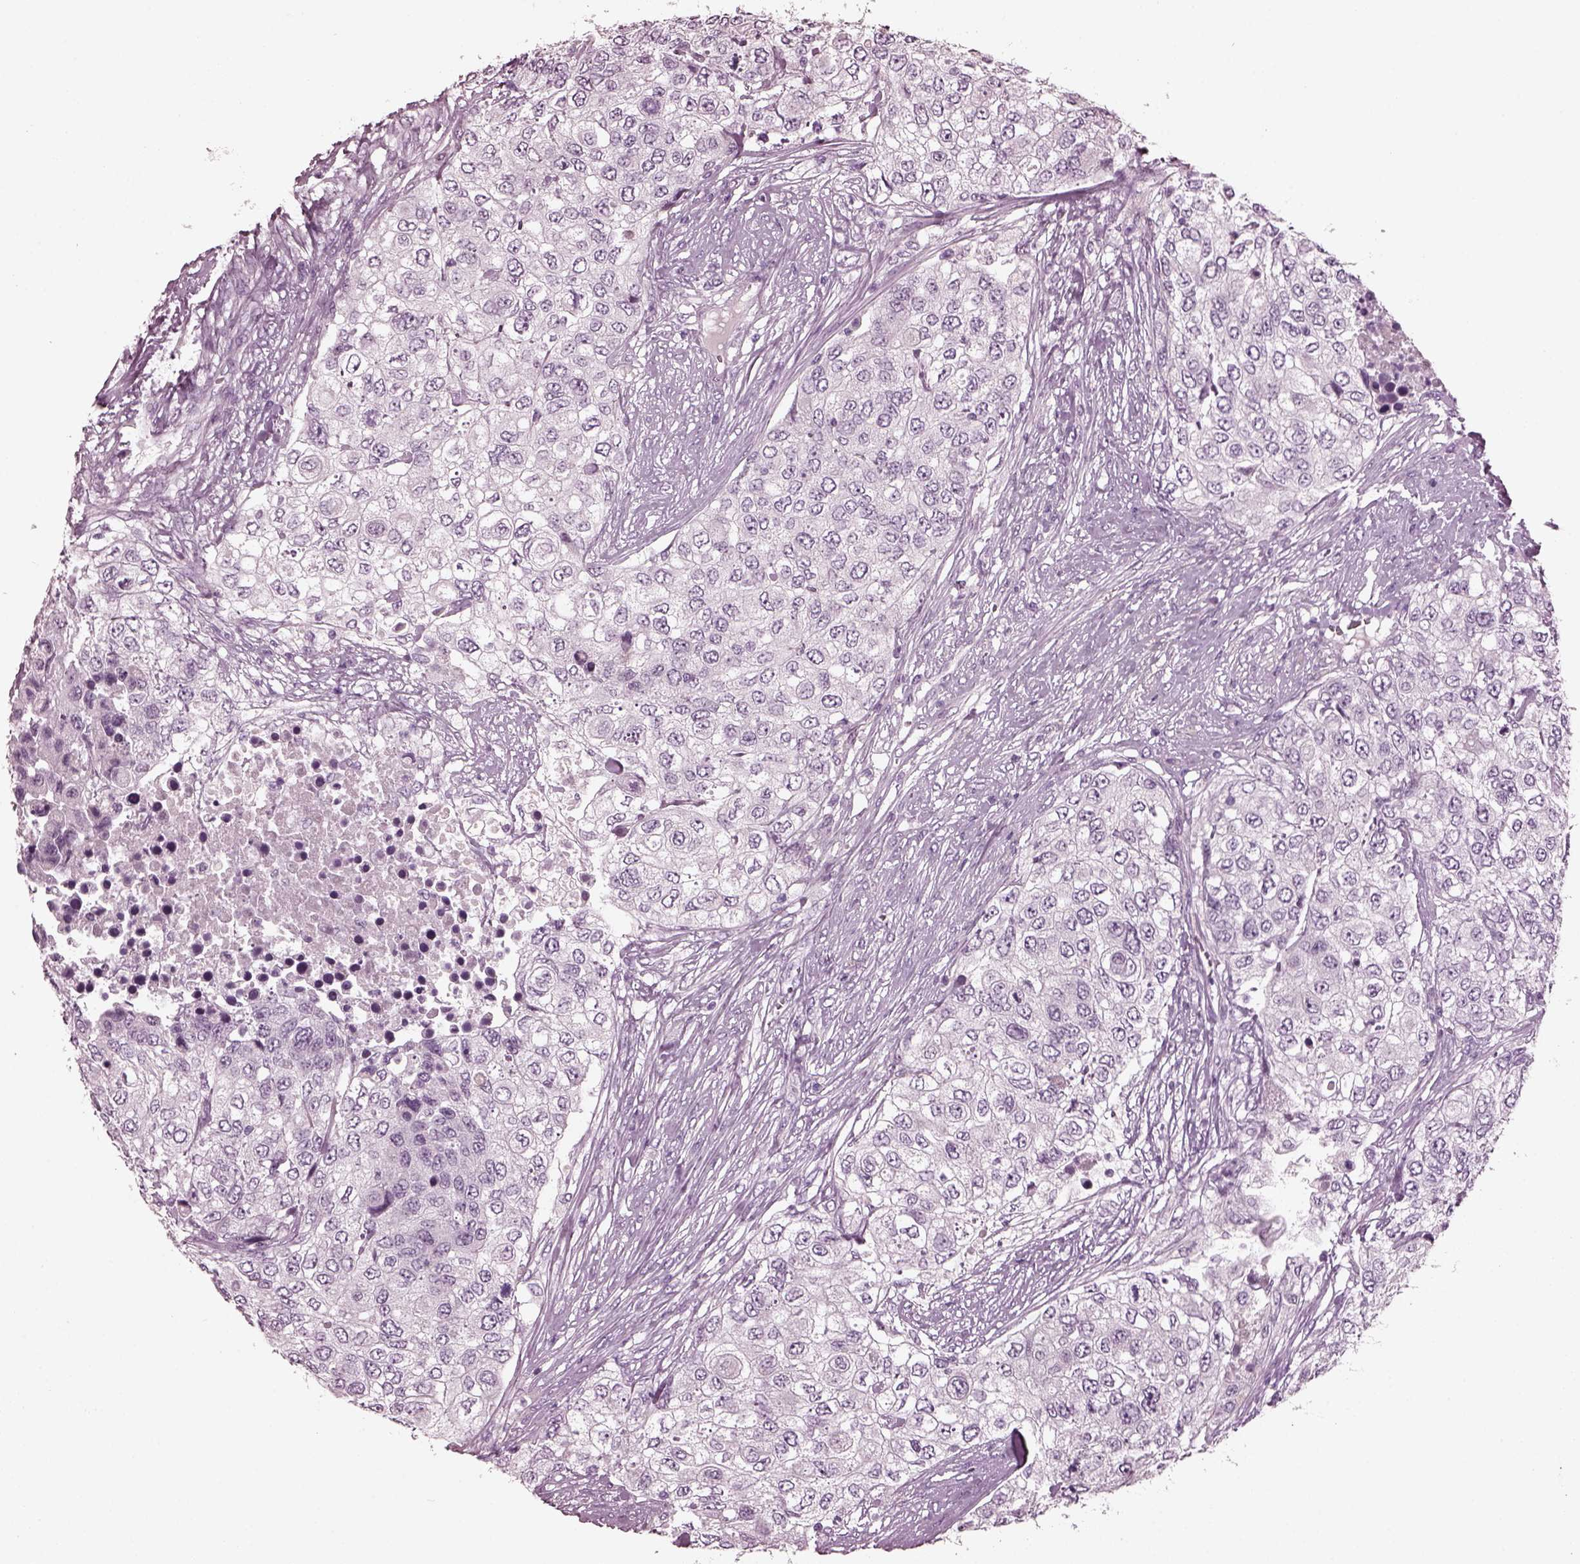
{"staining": {"intensity": "negative", "quantity": "none", "location": "none"}, "tissue": "urothelial cancer", "cell_type": "Tumor cells", "image_type": "cancer", "snomed": [{"axis": "morphology", "description": "Urothelial carcinoma, High grade"}, {"axis": "topography", "description": "Urinary bladder"}], "caption": "Tumor cells show no significant positivity in urothelial cancer.", "gene": "MIB2", "patient": {"sex": "female", "age": 78}}